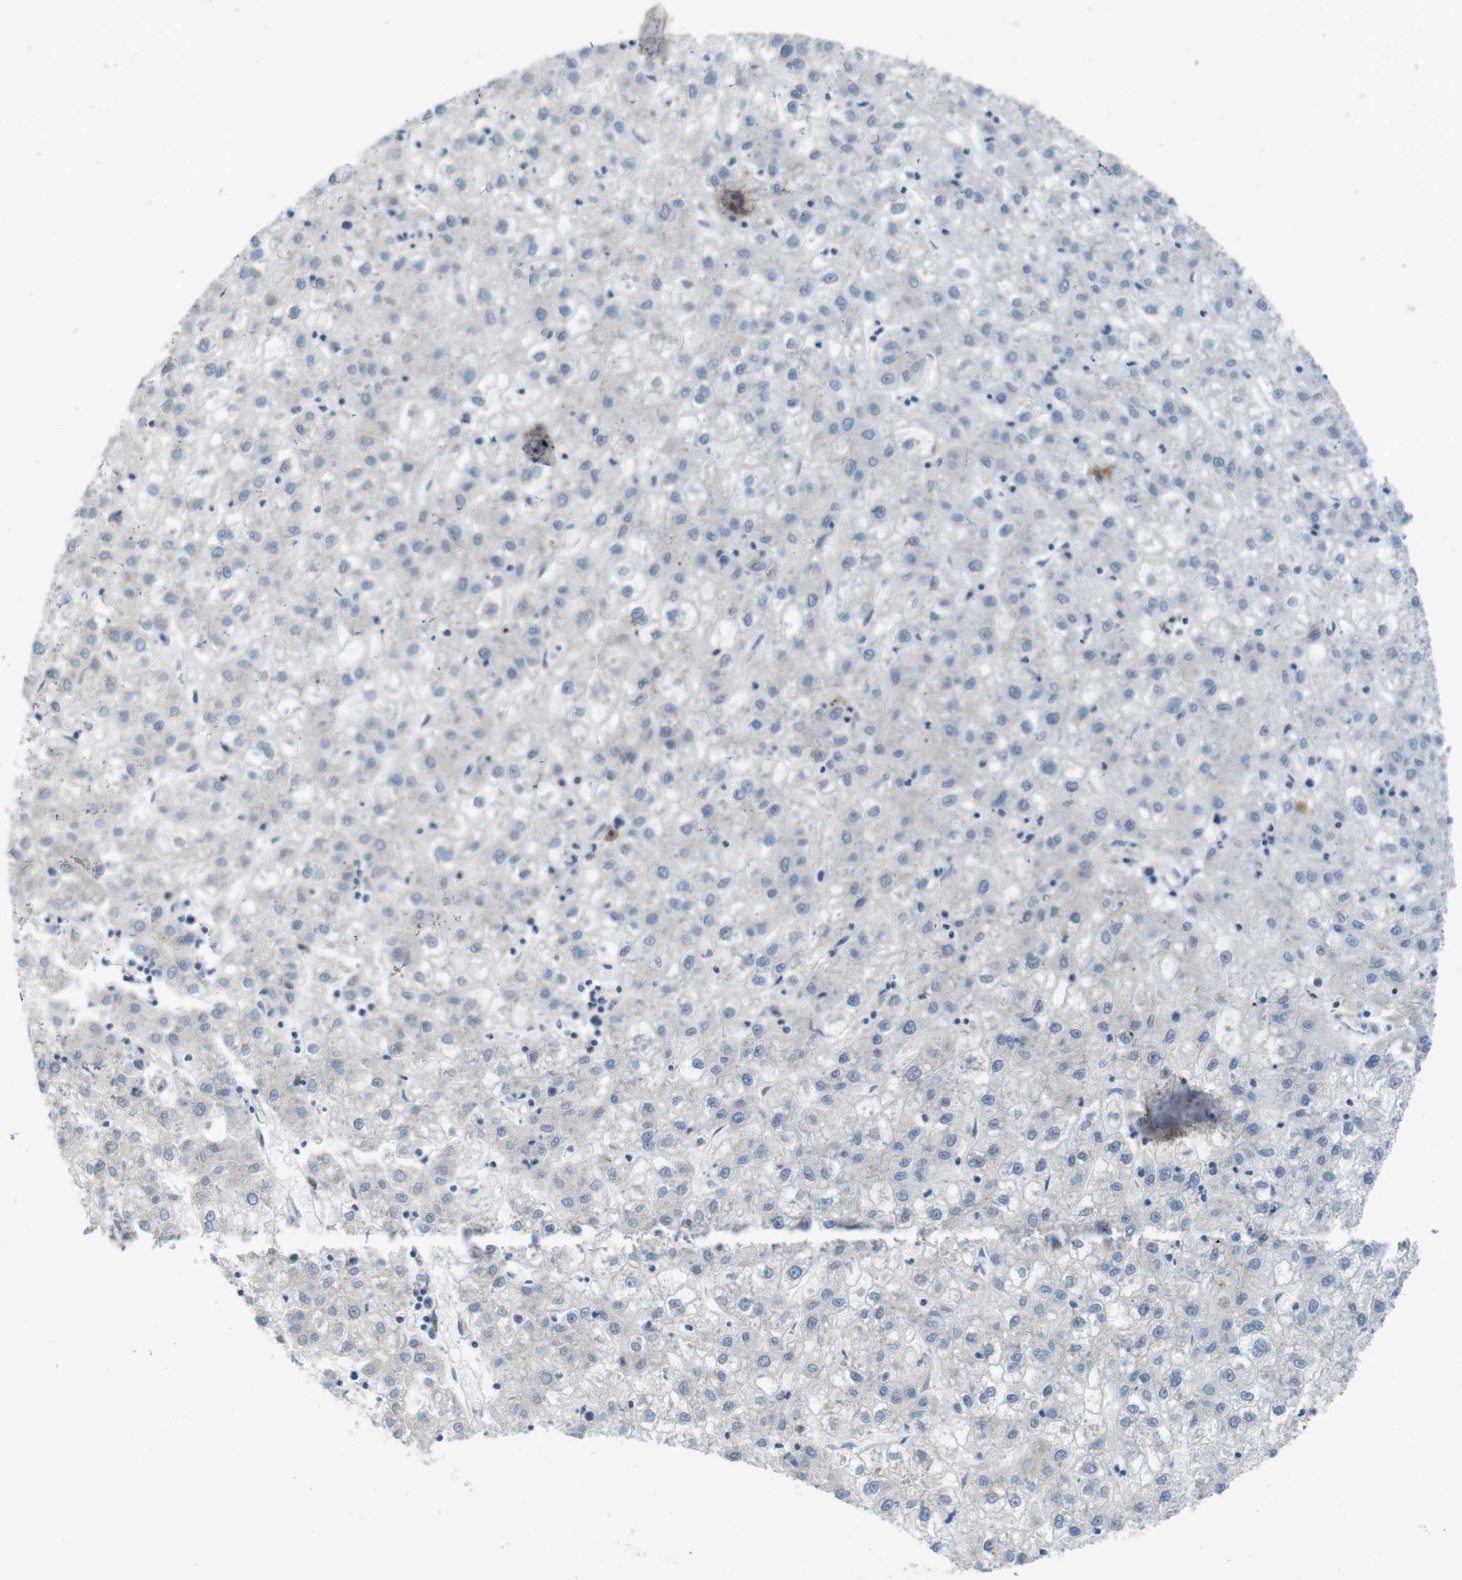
{"staining": {"intensity": "negative", "quantity": "none", "location": "none"}, "tissue": "liver cancer", "cell_type": "Tumor cells", "image_type": "cancer", "snomed": [{"axis": "morphology", "description": "Carcinoma, Hepatocellular, NOS"}, {"axis": "topography", "description": "Liver"}], "caption": "This is a histopathology image of immunohistochemistry staining of liver hepatocellular carcinoma, which shows no expression in tumor cells.", "gene": "SKI", "patient": {"sex": "male", "age": 72}}